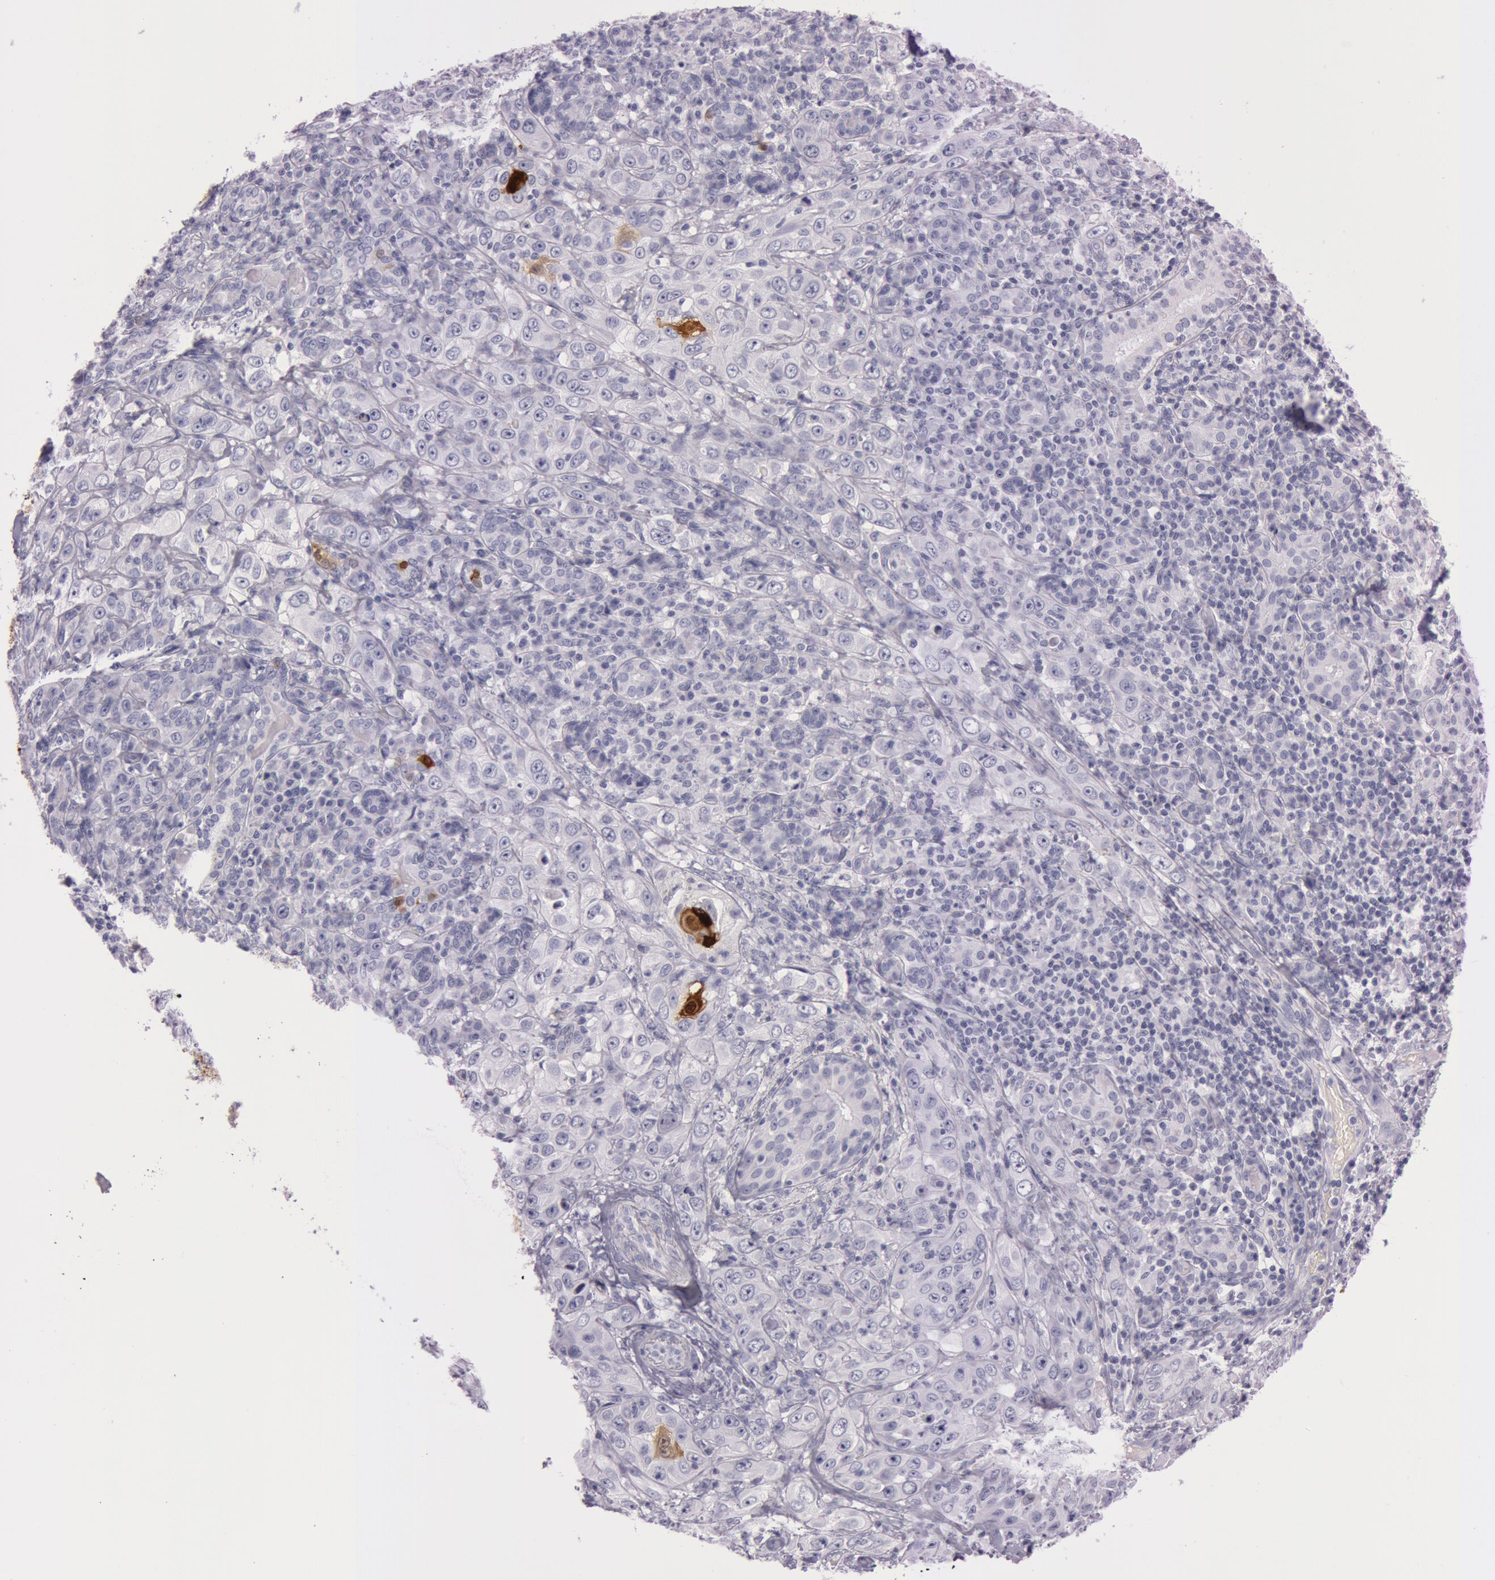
{"staining": {"intensity": "weak", "quantity": "<25%", "location": "cytoplasmic/membranous,nuclear"}, "tissue": "skin cancer", "cell_type": "Tumor cells", "image_type": "cancer", "snomed": [{"axis": "morphology", "description": "Squamous cell carcinoma, NOS"}, {"axis": "topography", "description": "Skin"}], "caption": "DAB (3,3'-diaminobenzidine) immunohistochemical staining of skin squamous cell carcinoma exhibits no significant staining in tumor cells. (Brightfield microscopy of DAB IHC at high magnification).", "gene": "S100A7", "patient": {"sex": "male", "age": 84}}